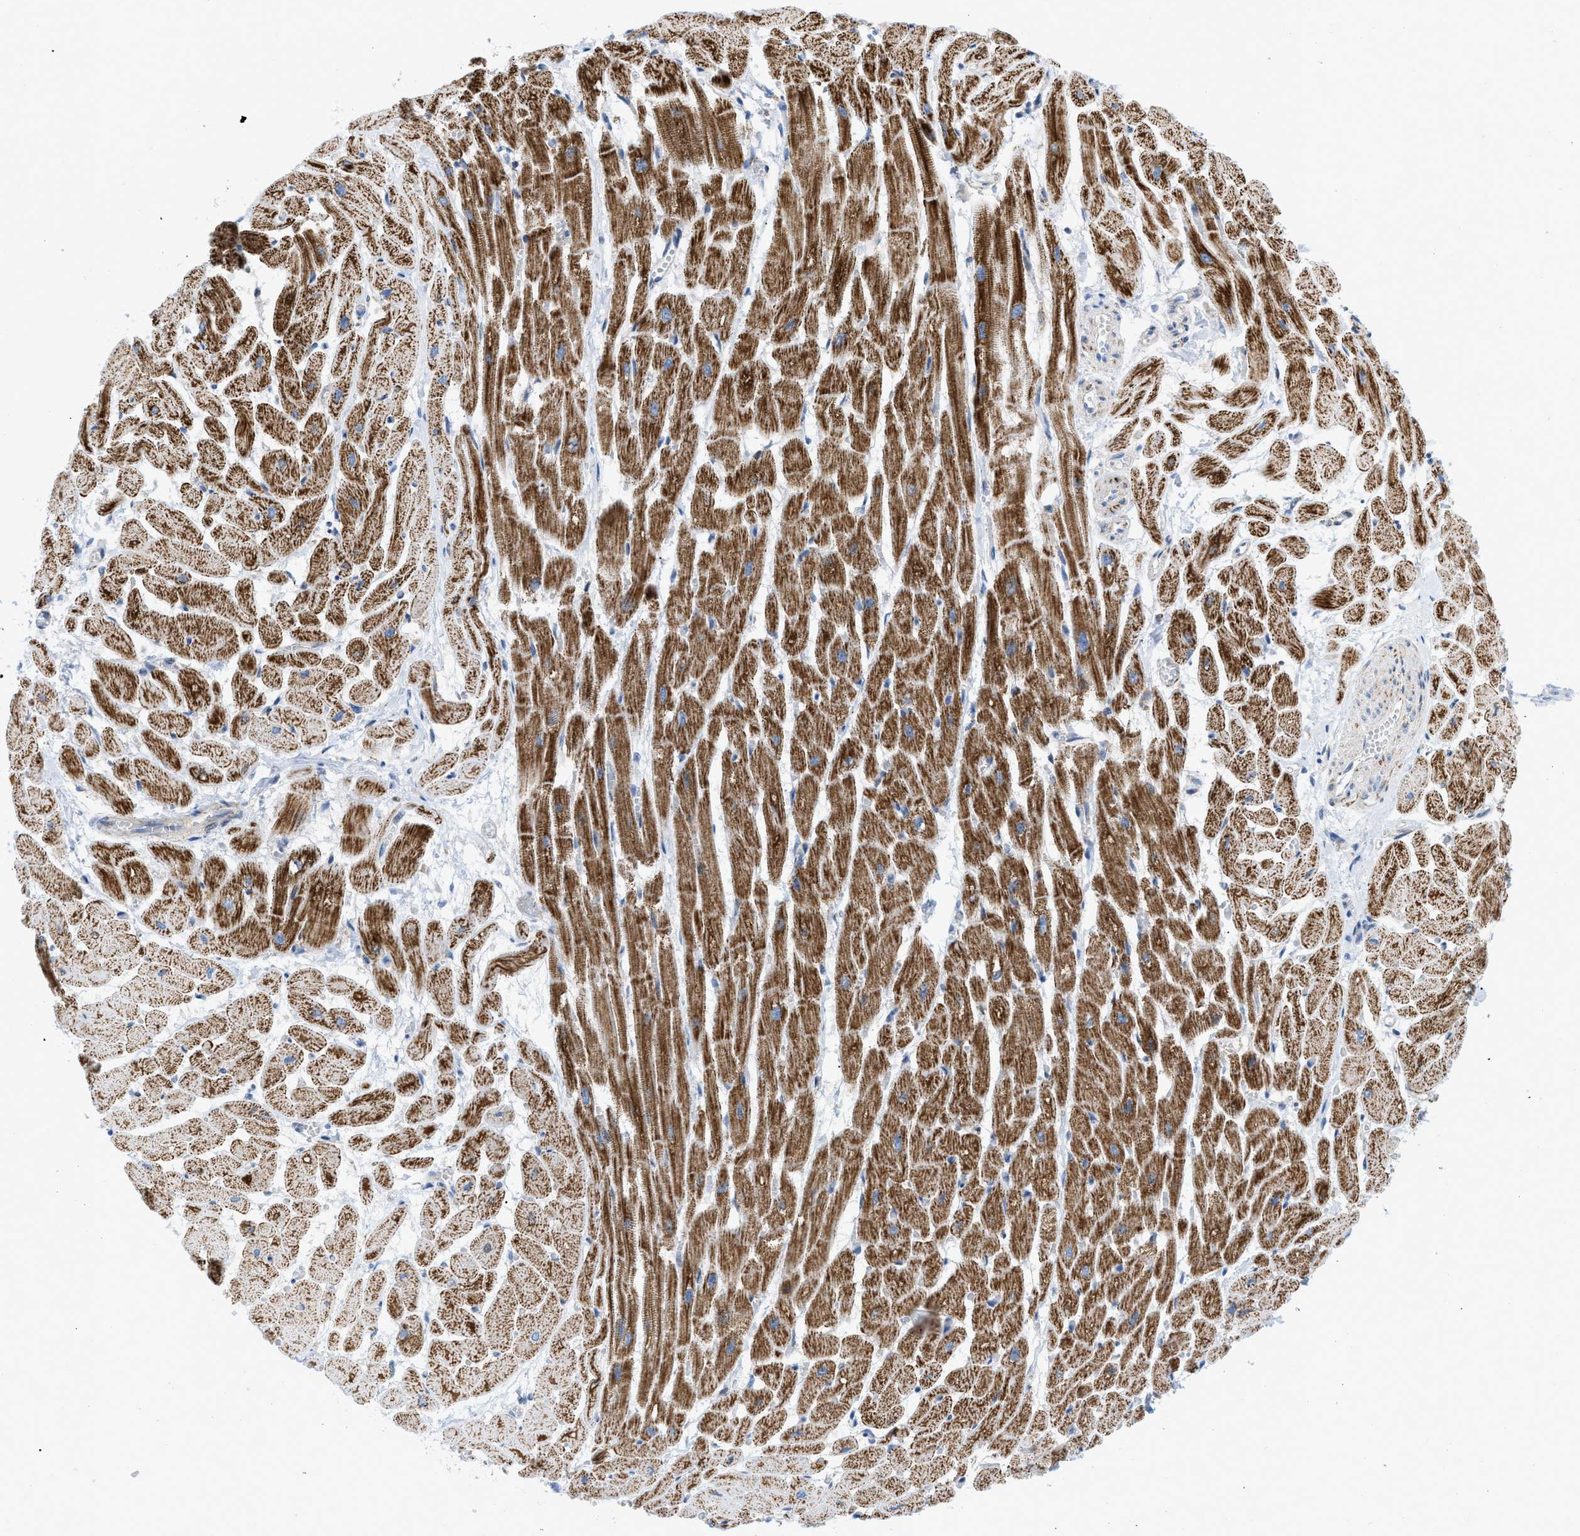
{"staining": {"intensity": "strong", "quantity": ">75%", "location": "cytoplasmic/membranous"}, "tissue": "heart muscle", "cell_type": "Cardiomyocytes", "image_type": "normal", "snomed": [{"axis": "morphology", "description": "Normal tissue, NOS"}, {"axis": "topography", "description": "Heart"}], "caption": "An immunohistochemistry (IHC) image of normal tissue is shown. Protein staining in brown shows strong cytoplasmic/membranous positivity in heart muscle within cardiomyocytes. The protein is stained brown, and the nuclei are stained in blue (DAB IHC with brightfield microscopy, high magnification).", "gene": "RBBP9", "patient": {"sex": "male", "age": 45}}